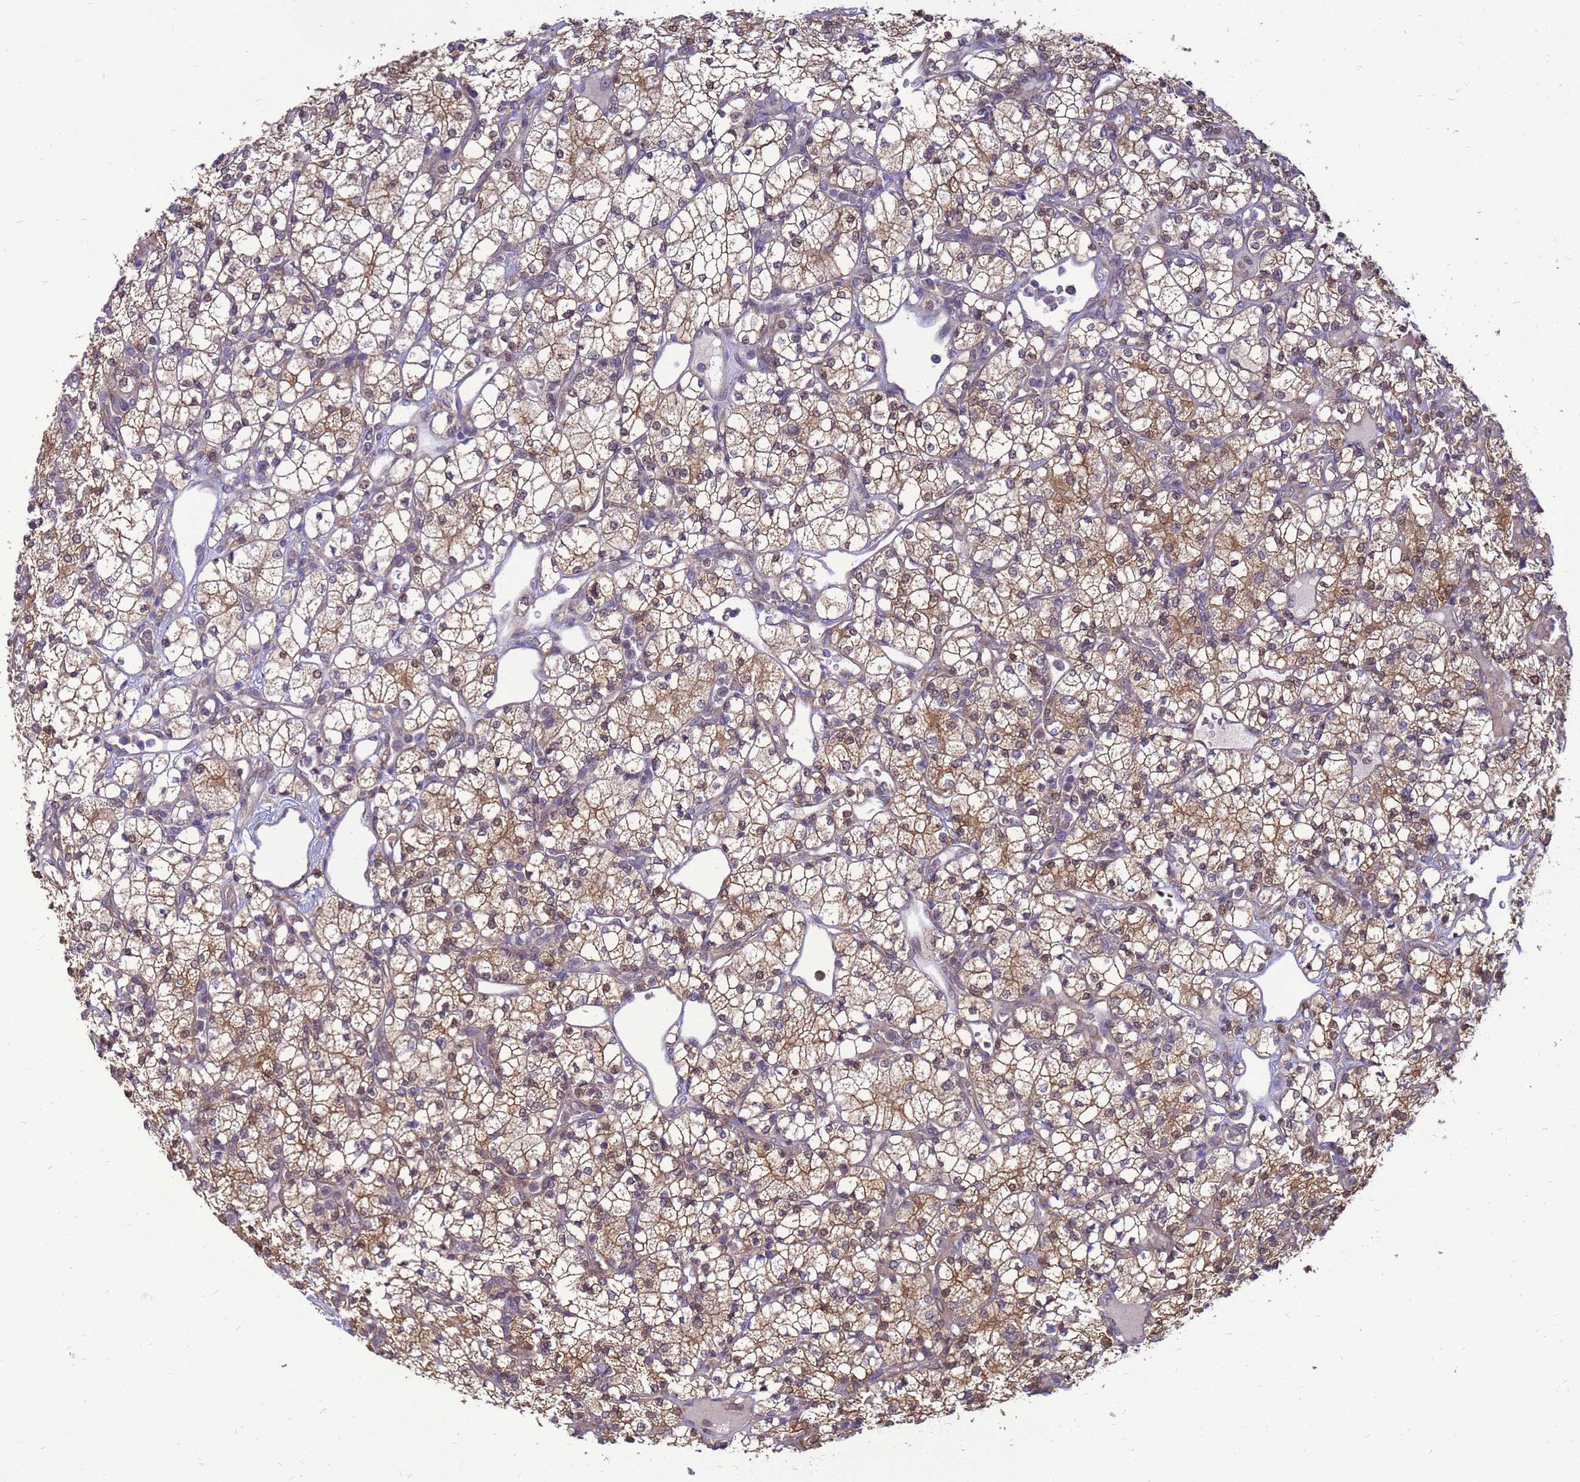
{"staining": {"intensity": "moderate", "quantity": ">75%", "location": "cytoplasmic/membranous,nuclear"}, "tissue": "renal cancer", "cell_type": "Tumor cells", "image_type": "cancer", "snomed": [{"axis": "morphology", "description": "Adenocarcinoma, NOS"}, {"axis": "topography", "description": "Kidney"}], "caption": "There is medium levels of moderate cytoplasmic/membranous and nuclear expression in tumor cells of renal cancer, as demonstrated by immunohistochemical staining (brown color).", "gene": "EIF4EBP3", "patient": {"sex": "male", "age": 77}}